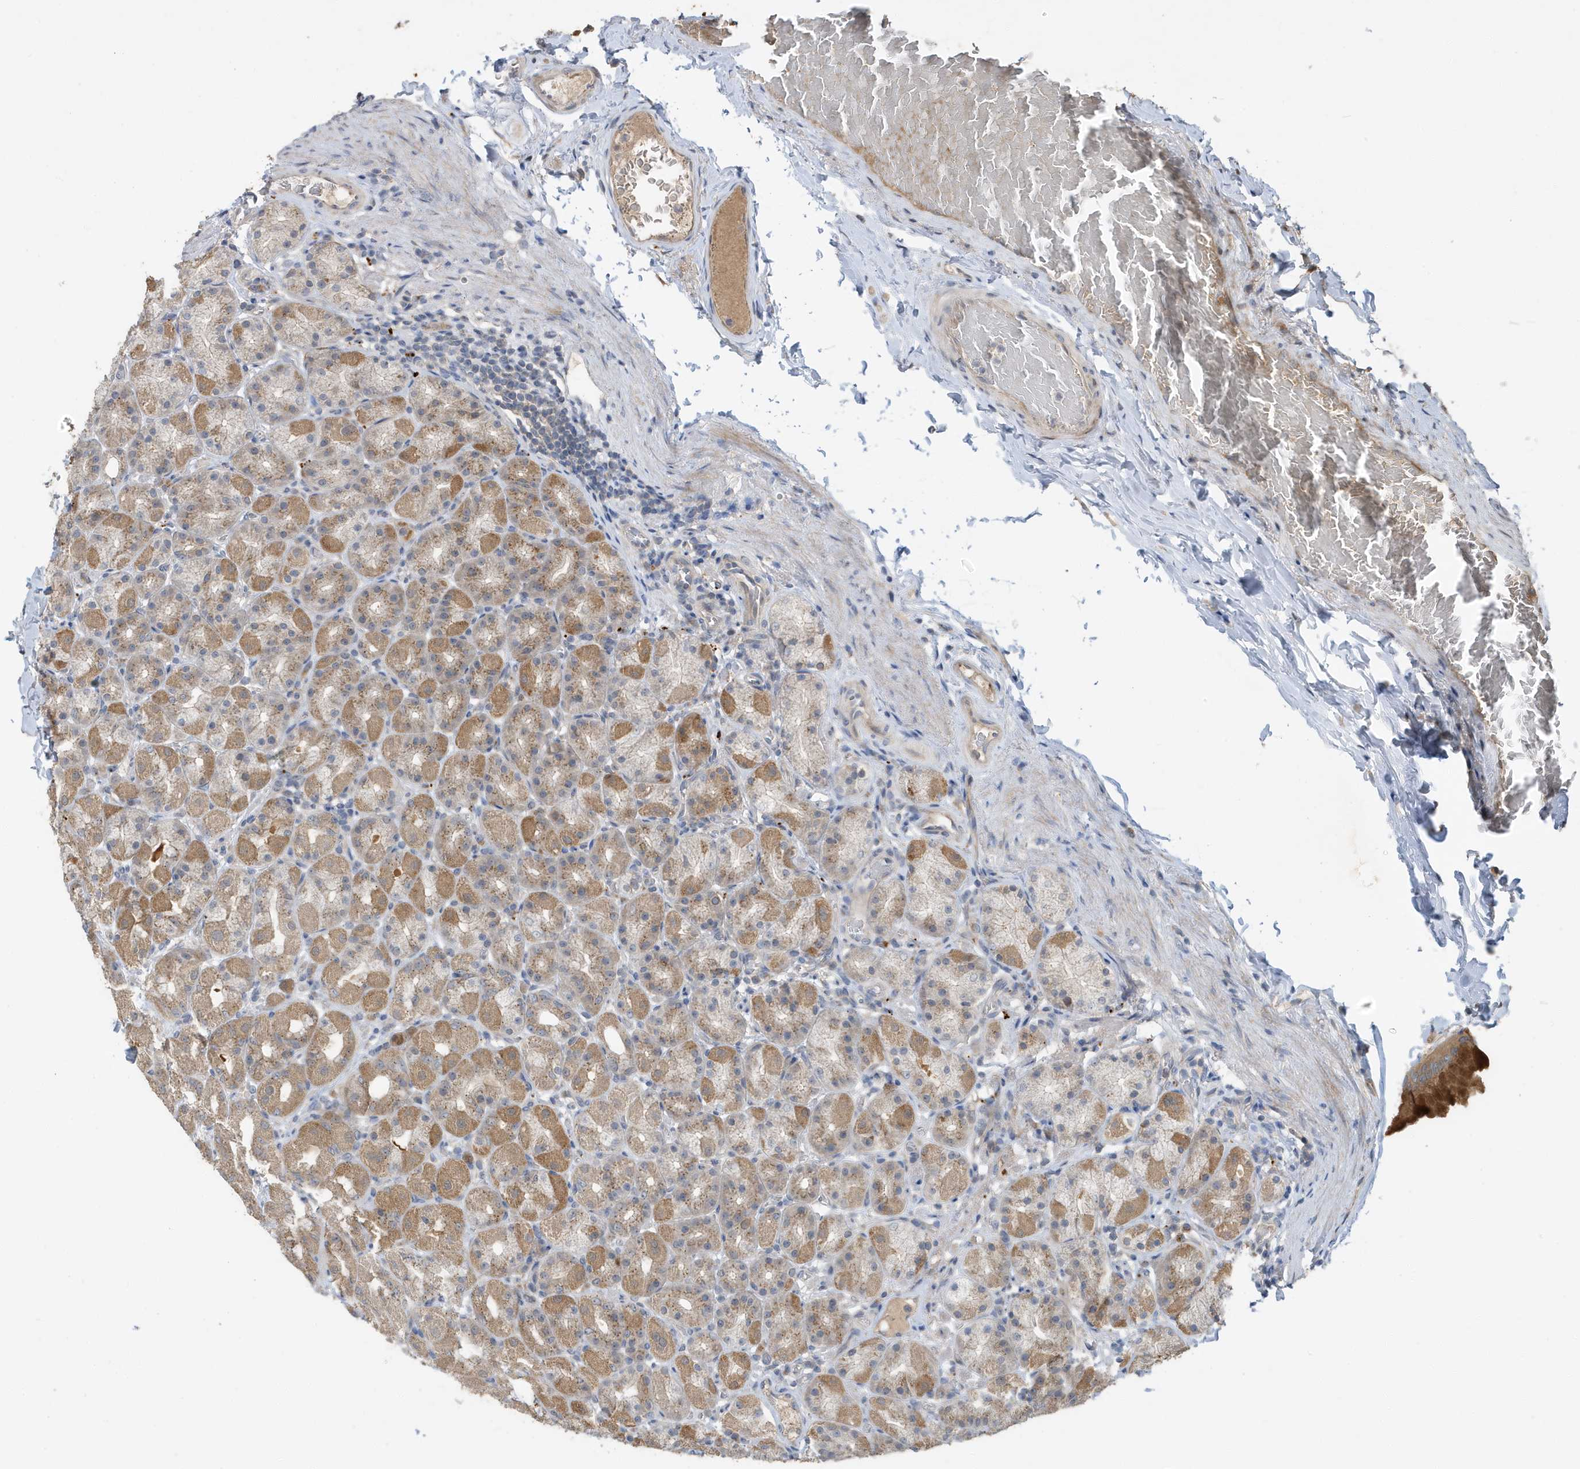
{"staining": {"intensity": "moderate", "quantity": ">75%", "location": "cytoplasmic/membranous"}, "tissue": "stomach", "cell_type": "Glandular cells", "image_type": "normal", "snomed": [{"axis": "morphology", "description": "Normal tissue, NOS"}, {"axis": "topography", "description": "Stomach, upper"}], "caption": "Human stomach stained for a protein (brown) demonstrates moderate cytoplasmic/membranous positive expression in approximately >75% of glandular cells.", "gene": "LAPTM4A", "patient": {"sex": "male", "age": 68}}